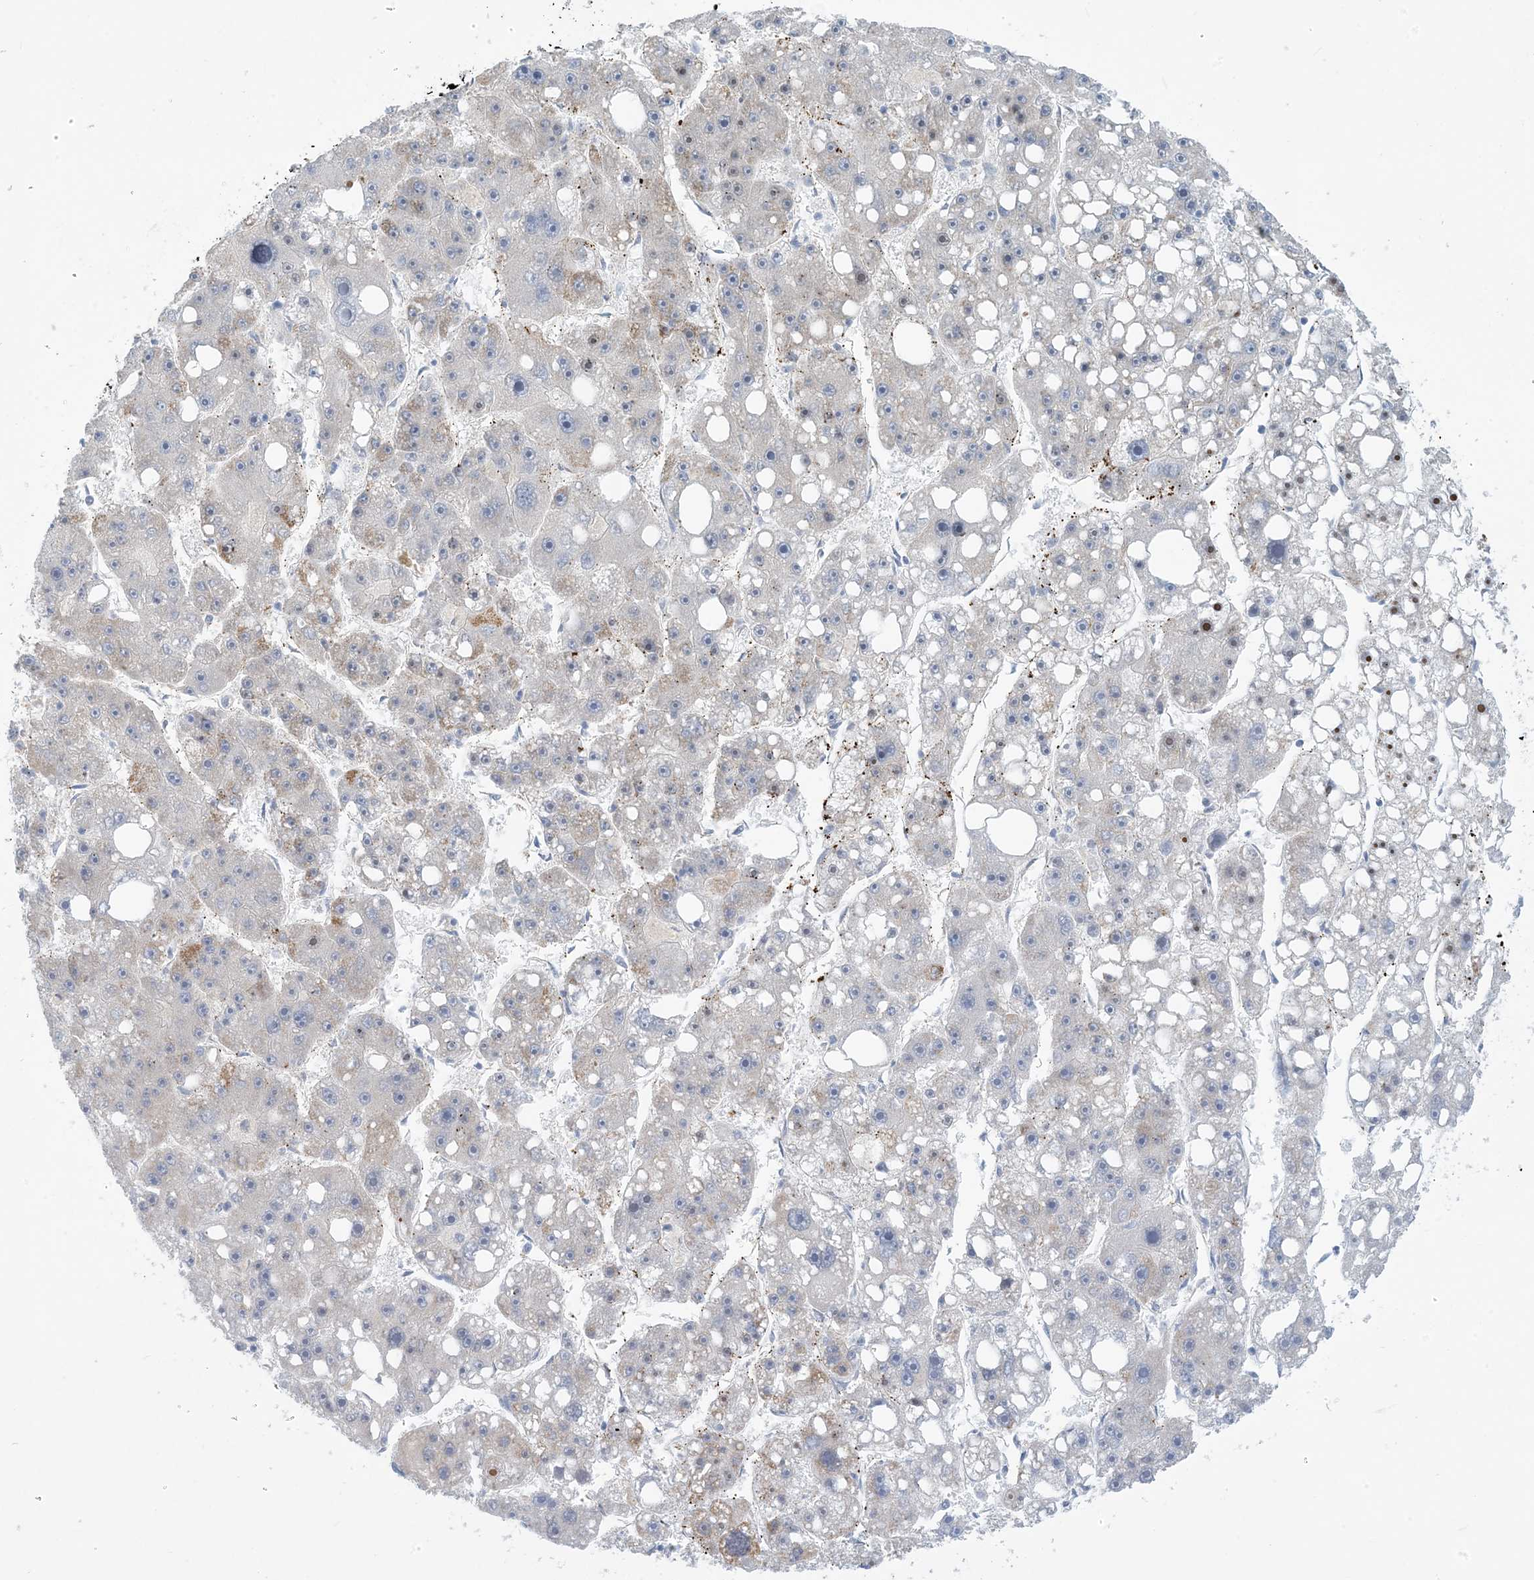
{"staining": {"intensity": "negative", "quantity": "none", "location": "none"}, "tissue": "liver cancer", "cell_type": "Tumor cells", "image_type": "cancer", "snomed": [{"axis": "morphology", "description": "Carcinoma, Hepatocellular, NOS"}, {"axis": "topography", "description": "Liver"}], "caption": "Tumor cells show no significant positivity in liver cancer.", "gene": "EIF2A", "patient": {"sex": "female", "age": 61}}